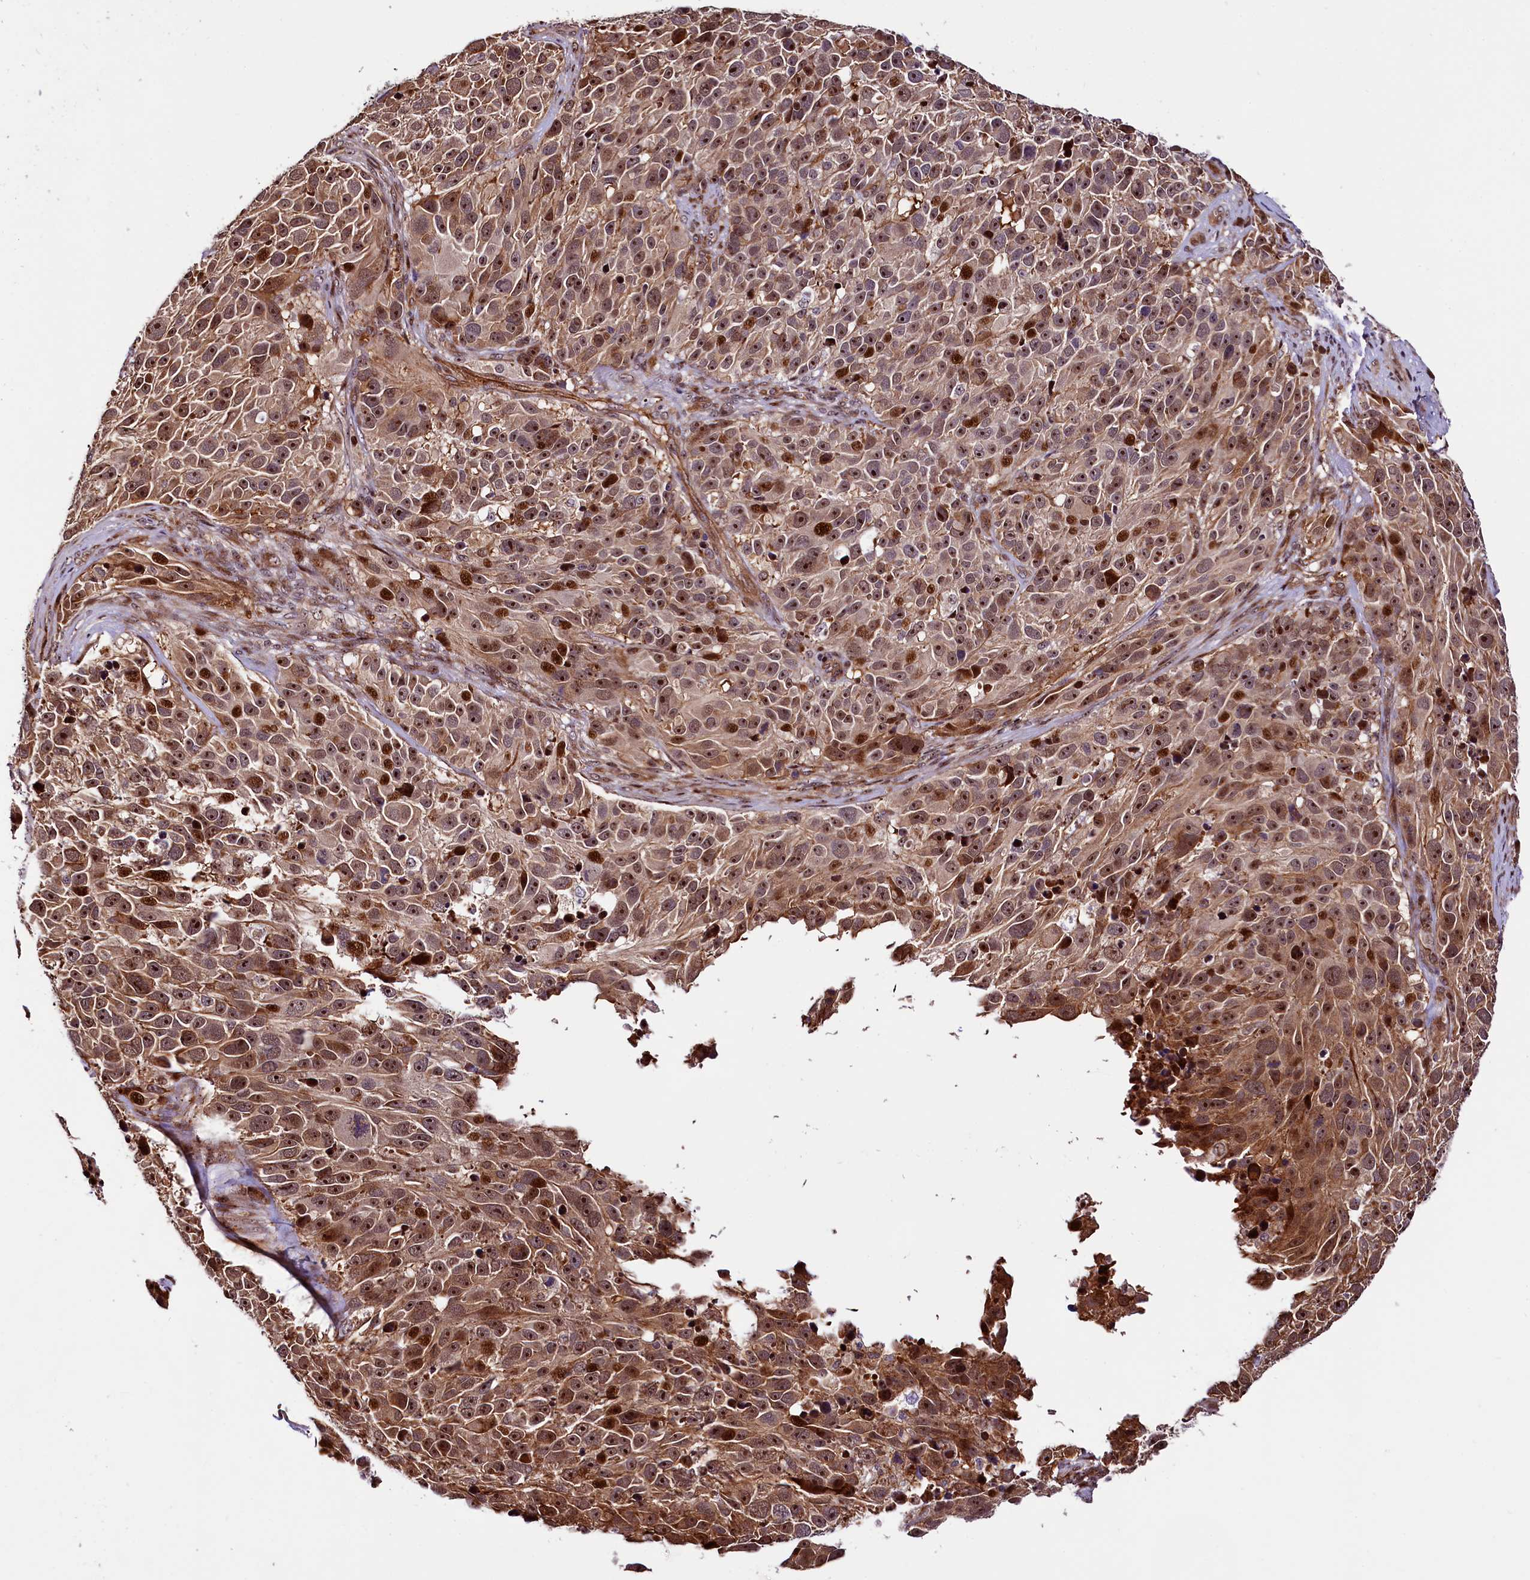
{"staining": {"intensity": "moderate", "quantity": ">75%", "location": "cytoplasmic/membranous,nuclear"}, "tissue": "melanoma", "cell_type": "Tumor cells", "image_type": "cancer", "snomed": [{"axis": "morphology", "description": "Malignant melanoma, NOS"}, {"axis": "topography", "description": "Skin"}], "caption": "Malignant melanoma stained with immunohistochemistry (IHC) shows moderate cytoplasmic/membranous and nuclear staining in about >75% of tumor cells.", "gene": "TRMT112", "patient": {"sex": "male", "age": 84}}